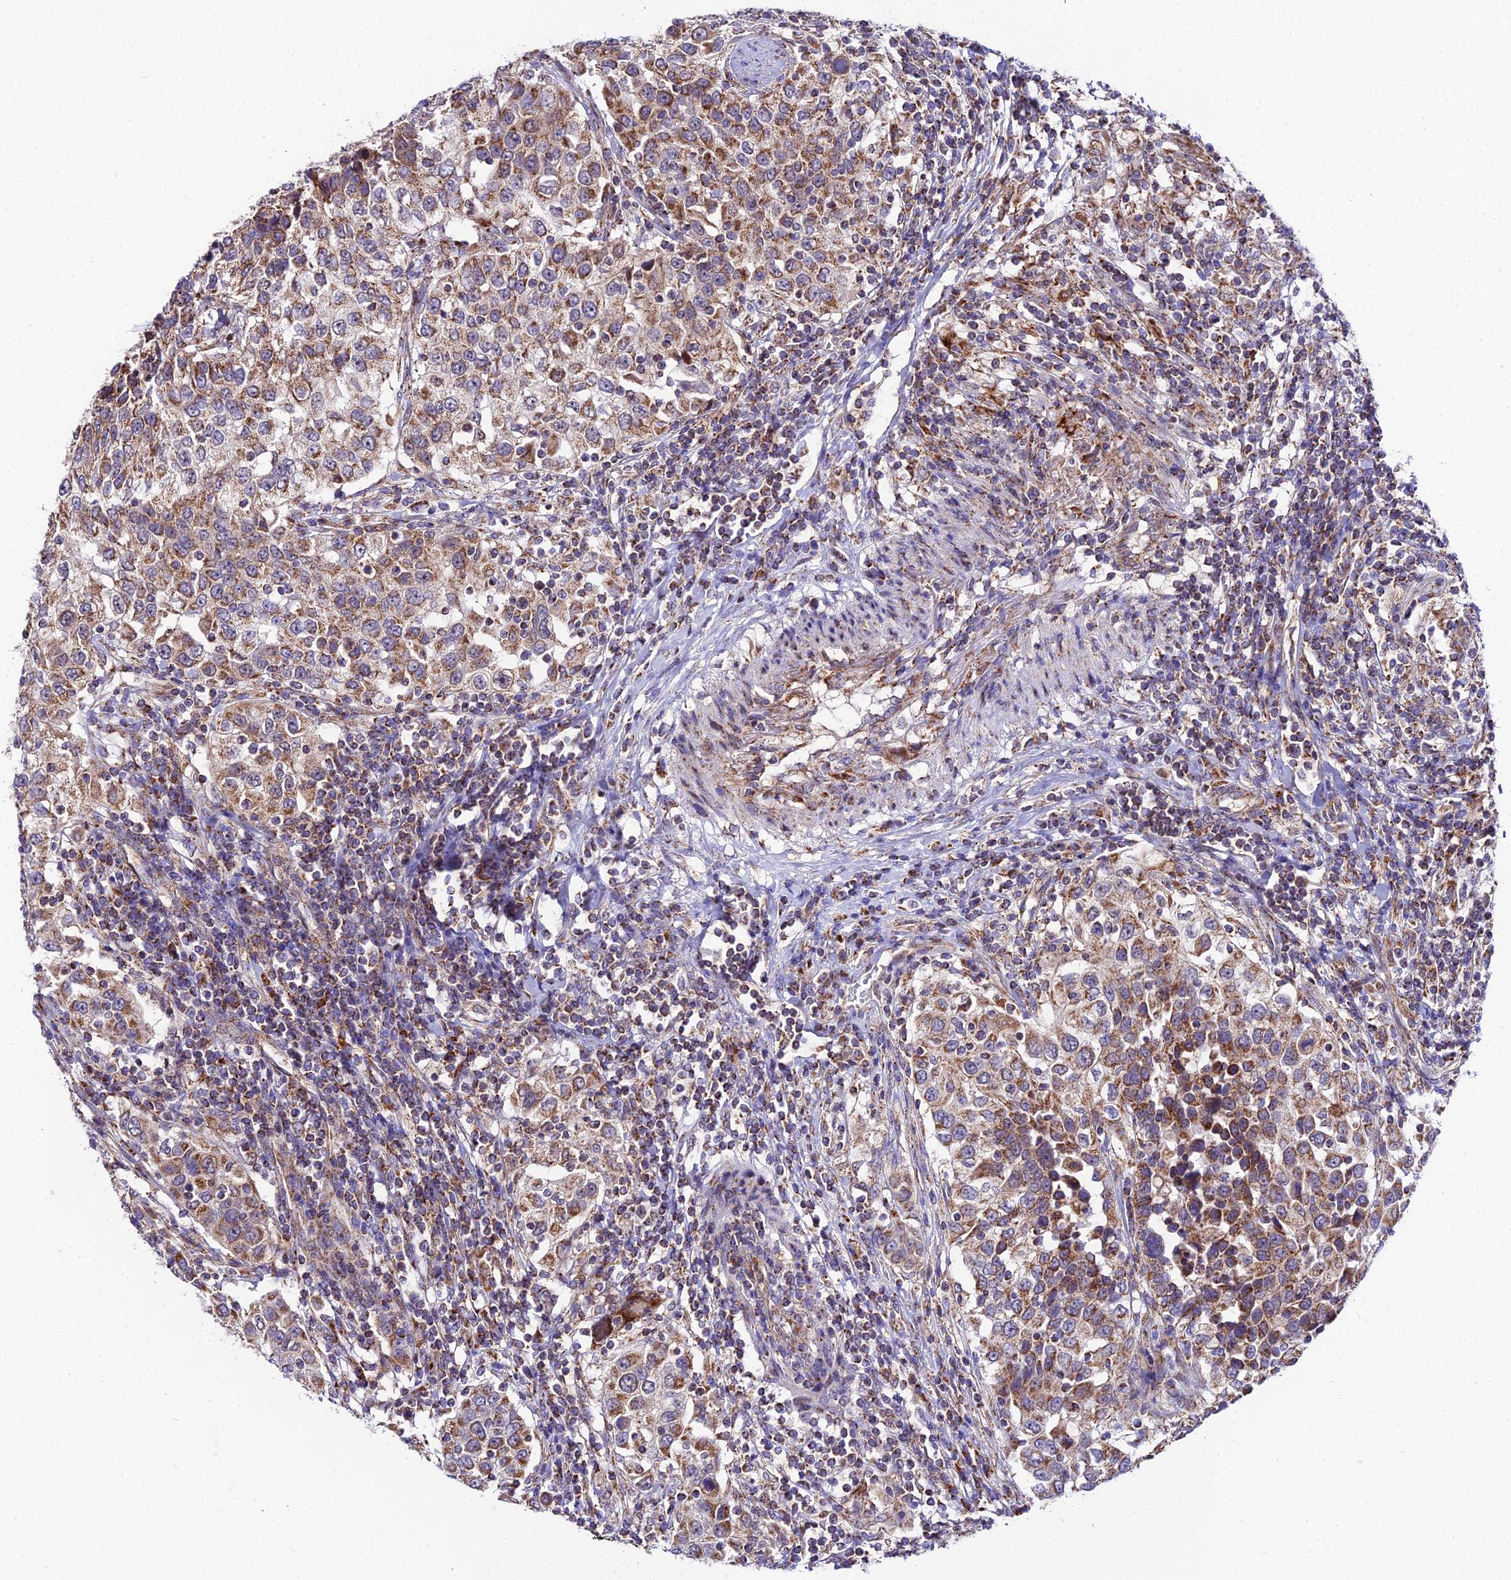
{"staining": {"intensity": "moderate", "quantity": ">75%", "location": "cytoplasmic/membranous"}, "tissue": "urothelial cancer", "cell_type": "Tumor cells", "image_type": "cancer", "snomed": [{"axis": "morphology", "description": "Urothelial carcinoma, High grade"}, {"axis": "topography", "description": "Urinary bladder"}], "caption": "Moderate cytoplasmic/membranous positivity for a protein is identified in approximately >75% of tumor cells of high-grade urothelial carcinoma using immunohistochemistry.", "gene": "PSMD2", "patient": {"sex": "female", "age": 80}}